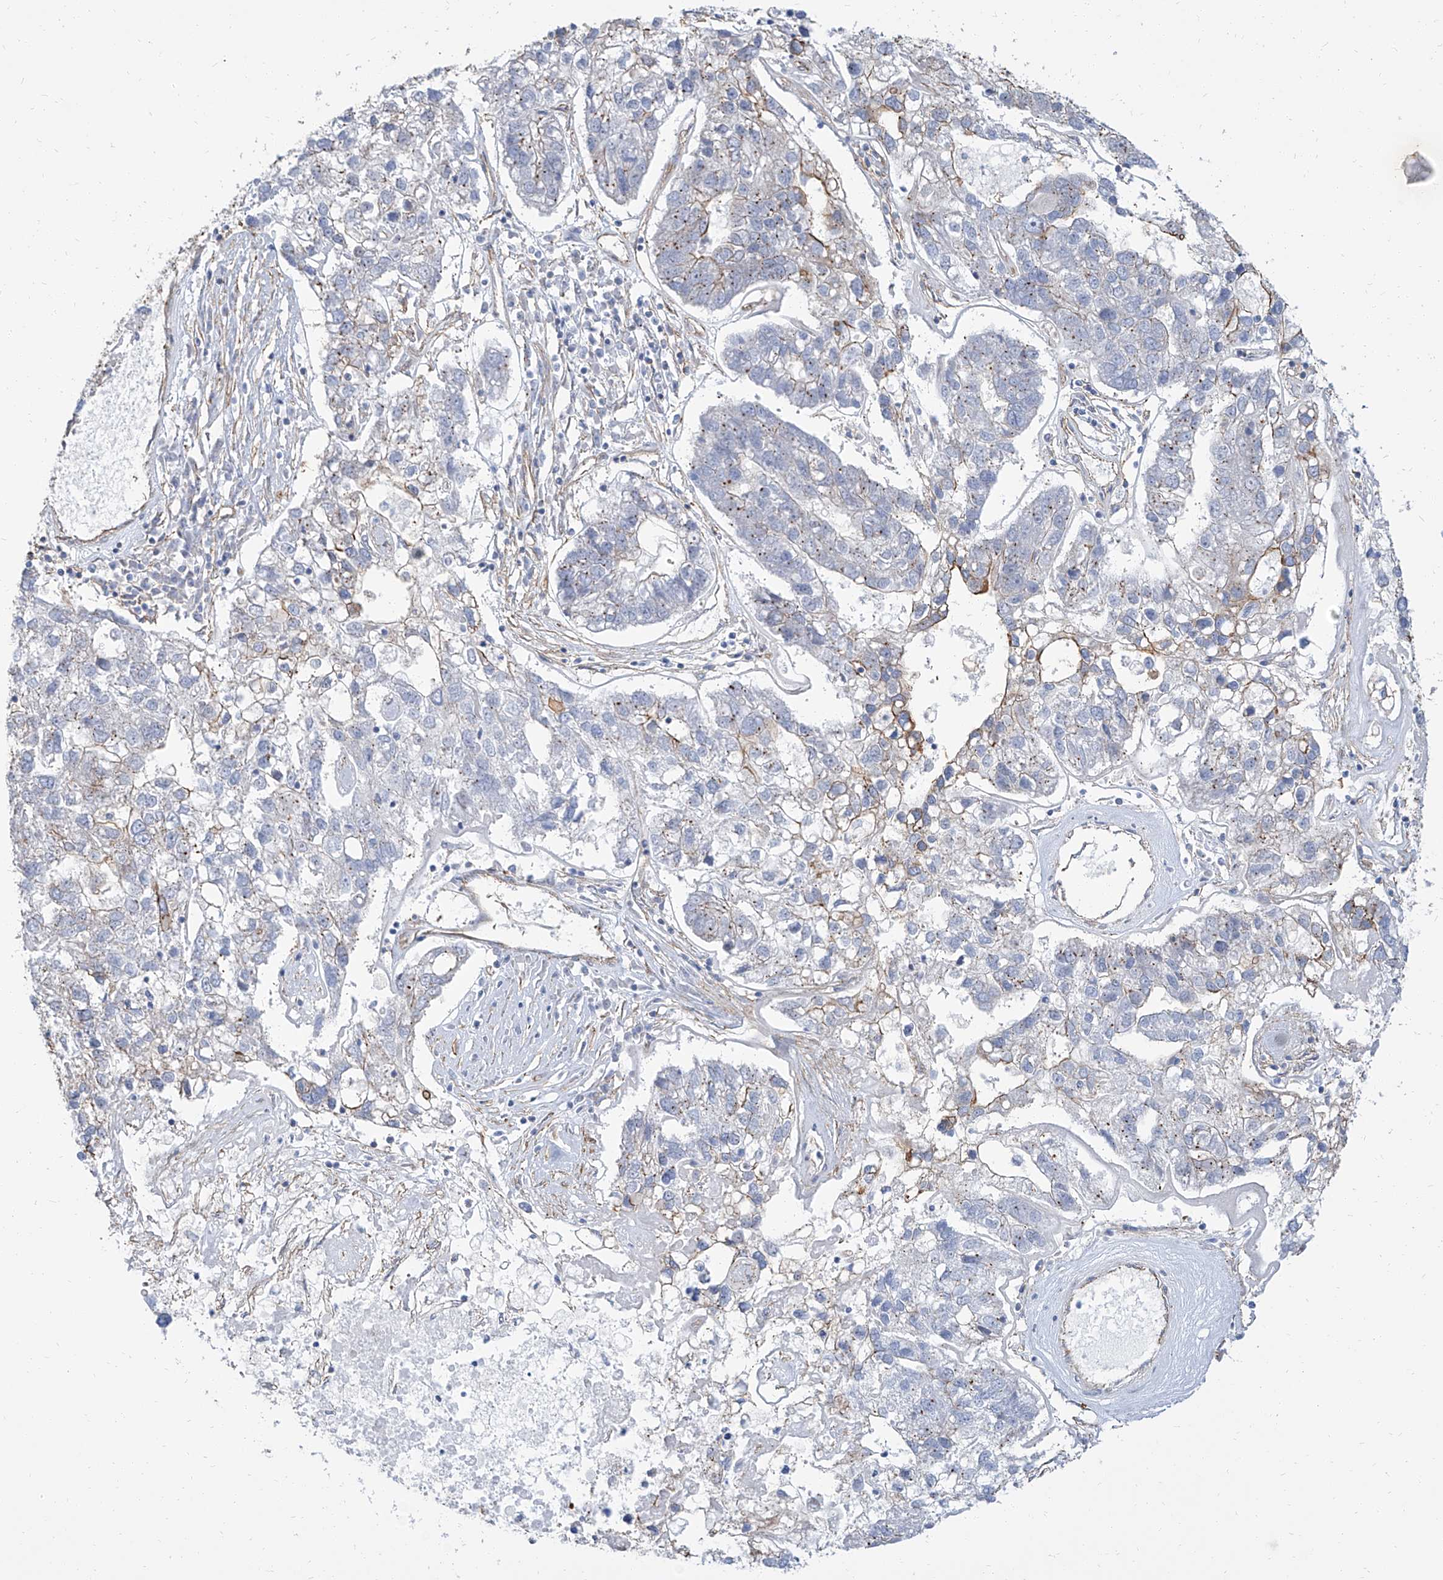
{"staining": {"intensity": "moderate", "quantity": "25%-75%", "location": "cytoplasmic/membranous"}, "tissue": "pancreatic cancer", "cell_type": "Tumor cells", "image_type": "cancer", "snomed": [{"axis": "morphology", "description": "Adenocarcinoma, NOS"}, {"axis": "topography", "description": "Pancreas"}], "caption": "A brown stain labels moderate cytoplasmic/membranous staining of a protein in human pancreatic cancer tumor cells.", "gene": "TXLNB", "patient": {"sex": "female", "age": 61}}